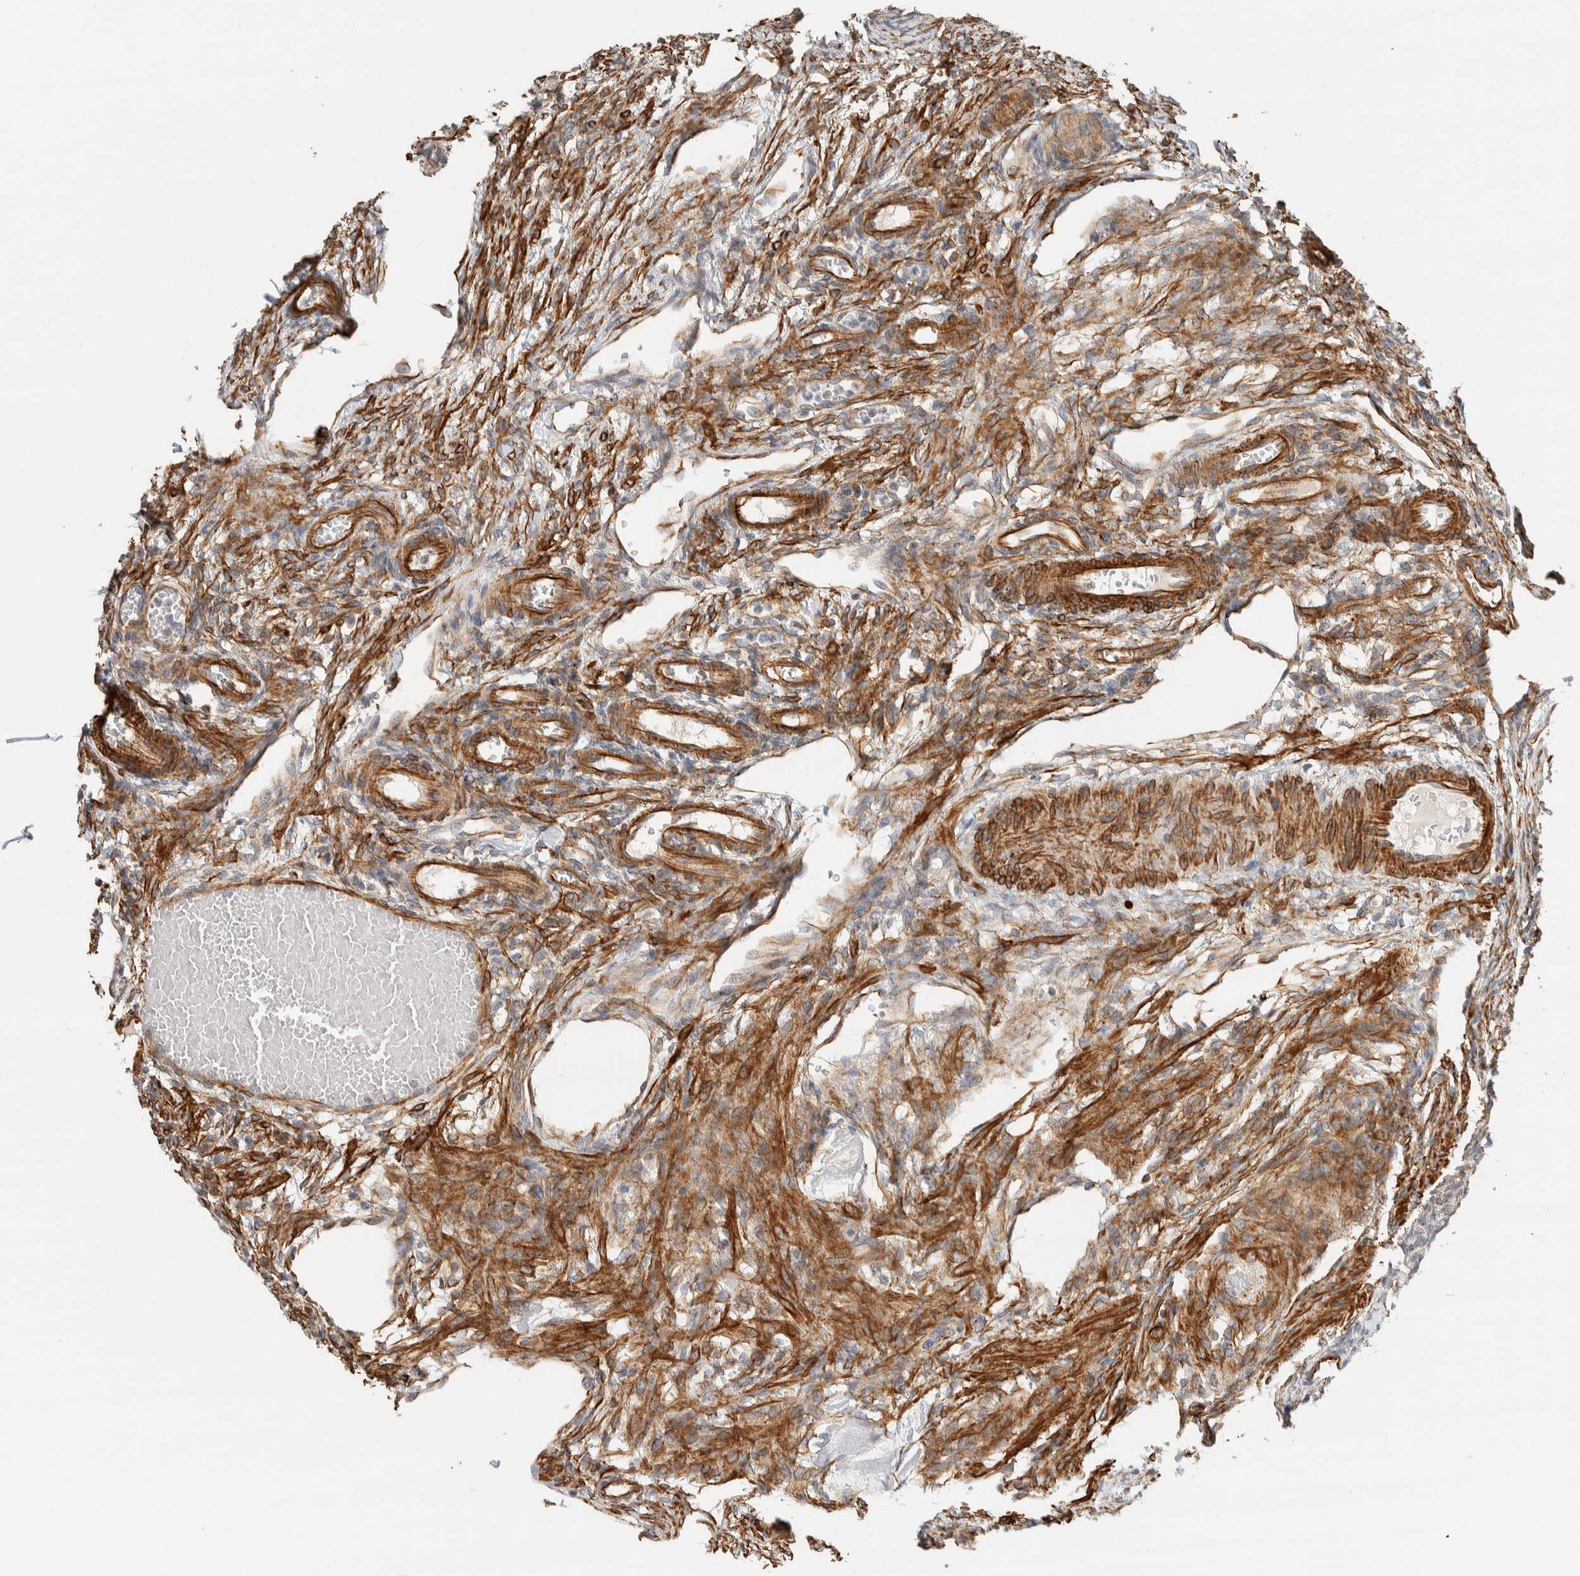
{"staining": {"intensity": "moderate", "quantity": "25%-75%", "location": "cytoplasmic/membranous"}, "tissue": "ovary", "cell_type": "Ovarian stroma cells", "image_type": "normal", "snomed": [{"axis": "morphology", "description": "Normal tissue, NOS"}, {"axis": "topography", "description": "Ovary"}], "caption": "Immunohistochemical staining of unremarkable ovary reveals medium levels of moderate cytoplasmic/membranous staining in about 25%-75% of ovarian stroma cells. Using DAB (3,3'-diaminobenzidine) (brown) and hematoxylin (blue) stains, captured at high magnification using brightfield microscopy.", "gene": "CDR2", "patient": {"sex": "female", "age": 33}}